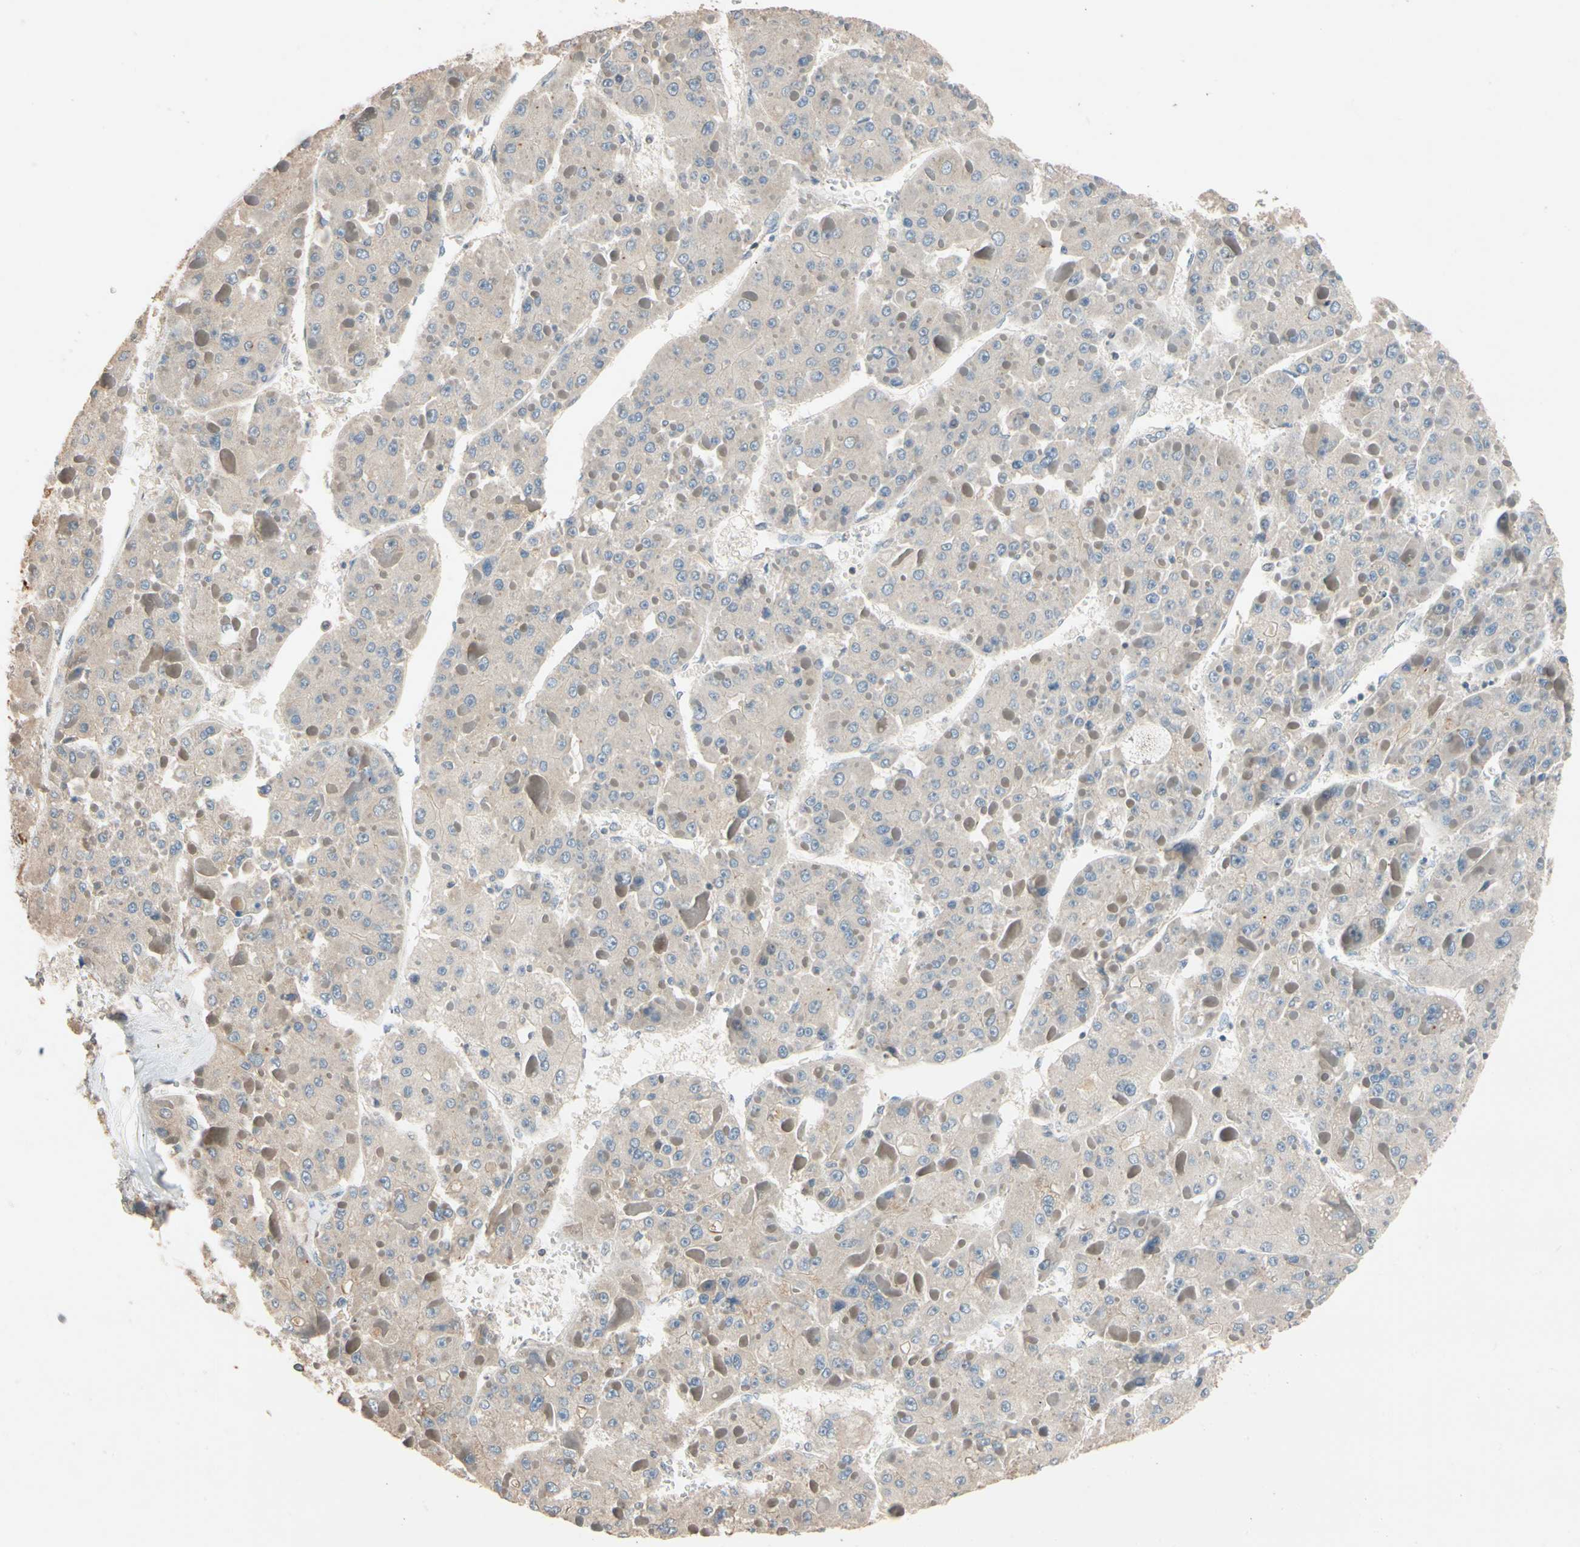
{"staining": {"intensity": "negative", "quantity": "none", "location": "none"}, "tissue": "liver cancer", "cell_type": "Tumor cells", "image_type": "cancer", "snomed": [{"axis": "morphology", "description": "Carcinoma, Hepatocellular, NOS"}, {"axis": "topography", "description": "Liver"}], "caption": "The immunohistochemistry (IHC) image has no significant staining in tumor cells of liver hepatocellular carcinoma tissue.", "gene": "MAP3K7", "patient": {"sex": "female", "age": 73}}